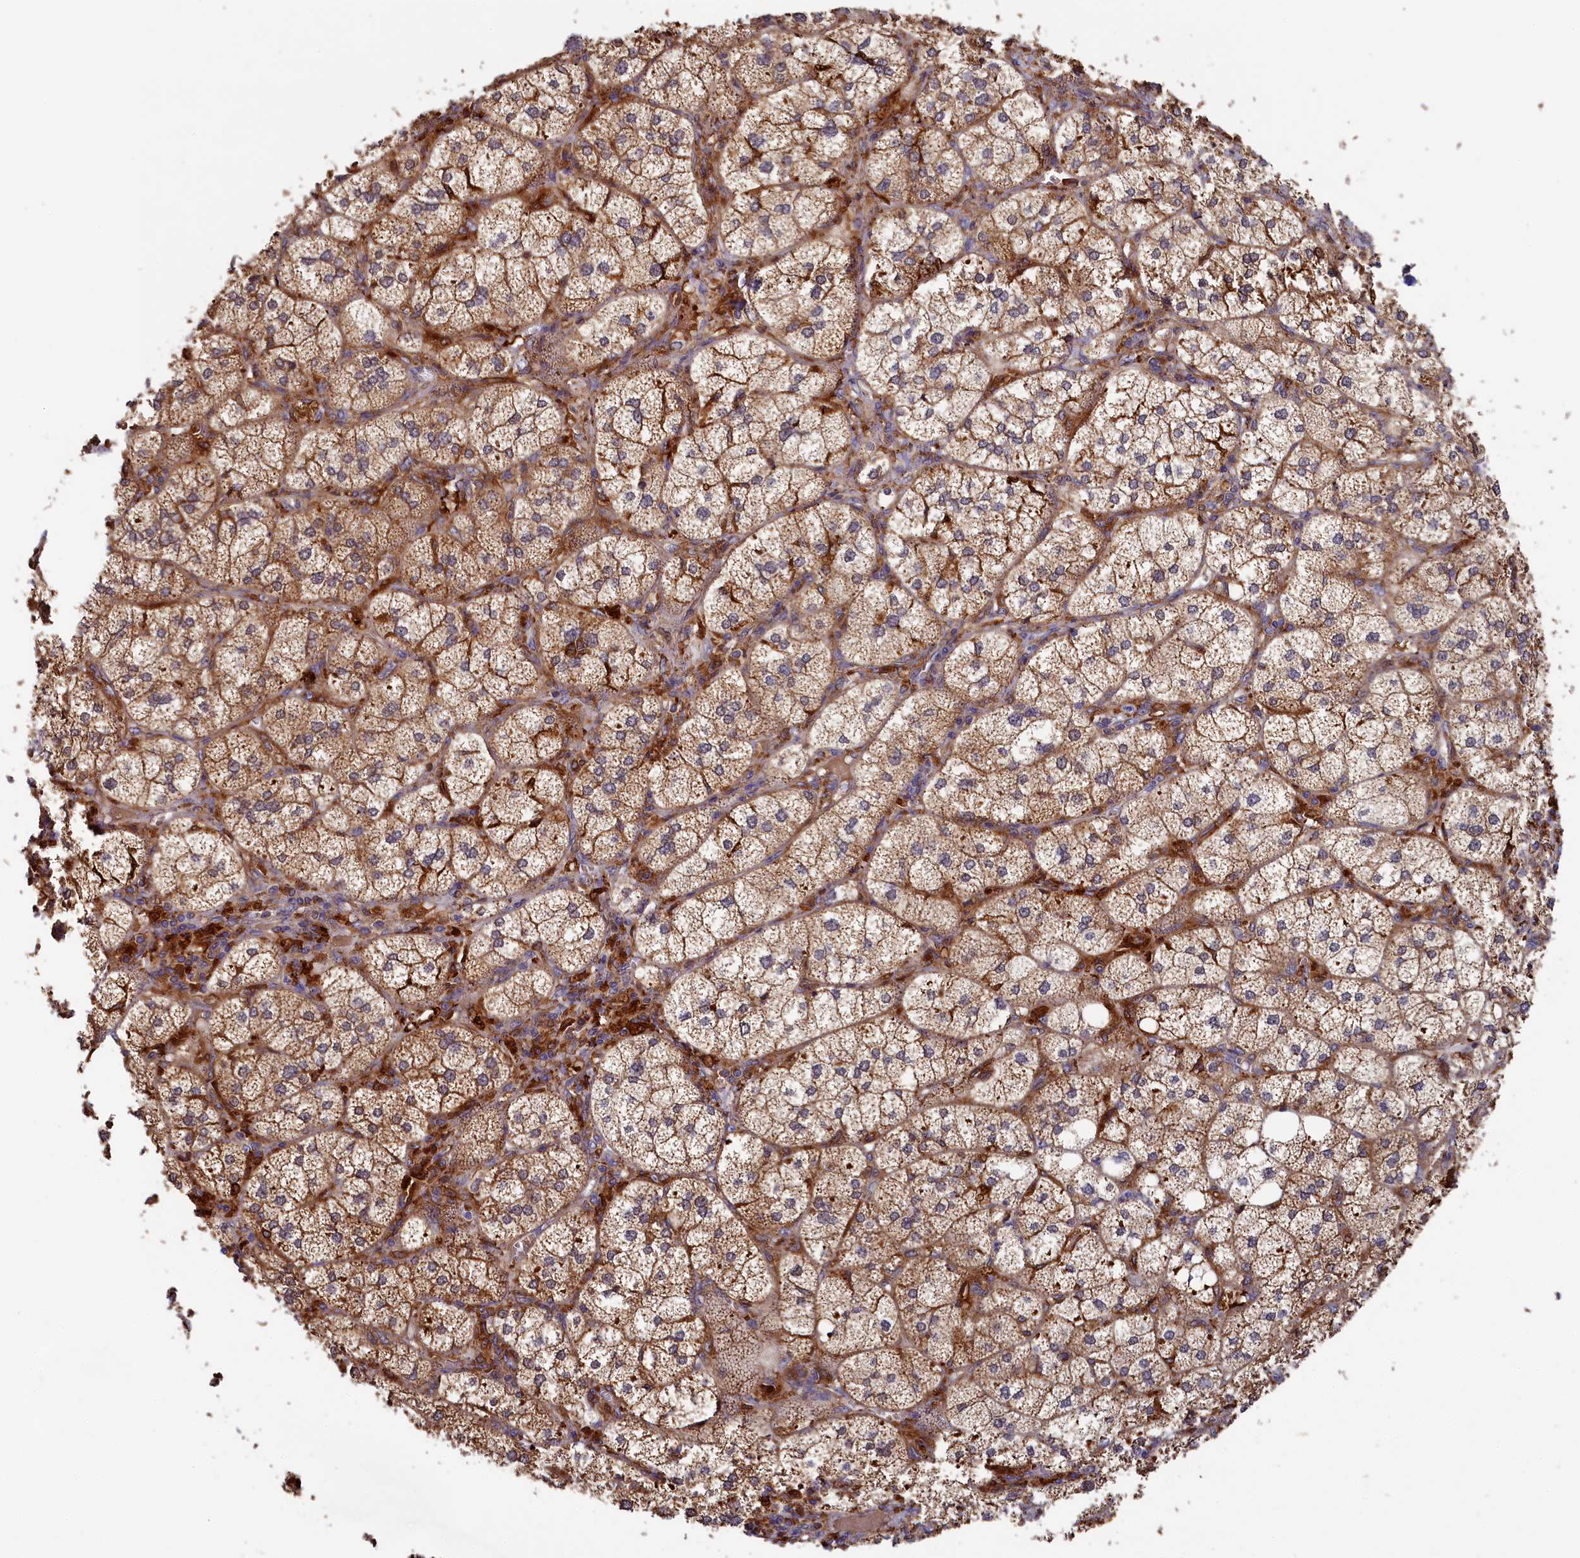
{"staining": {"intensity": "strong", "quantity": ">75%", "location": "cytoplasmic/membranous"}, "tissue": "adrenal gland", "cell_type": "Glandular cells", "image_type": "normal", "snomed": [{"axis": "morphology", "description": "Normal tissue, NOS"}, {"axis": "topography", "description": "Adrenal gland"}], "caption": "The photomicrograph displays staining of normal adrenal gland, revealing strong cytoplasmic/membranous protein positivity (brown color) within glandular cells.", "gene": "SEC31B", "patient": {"sex": "female", "age": 61}}